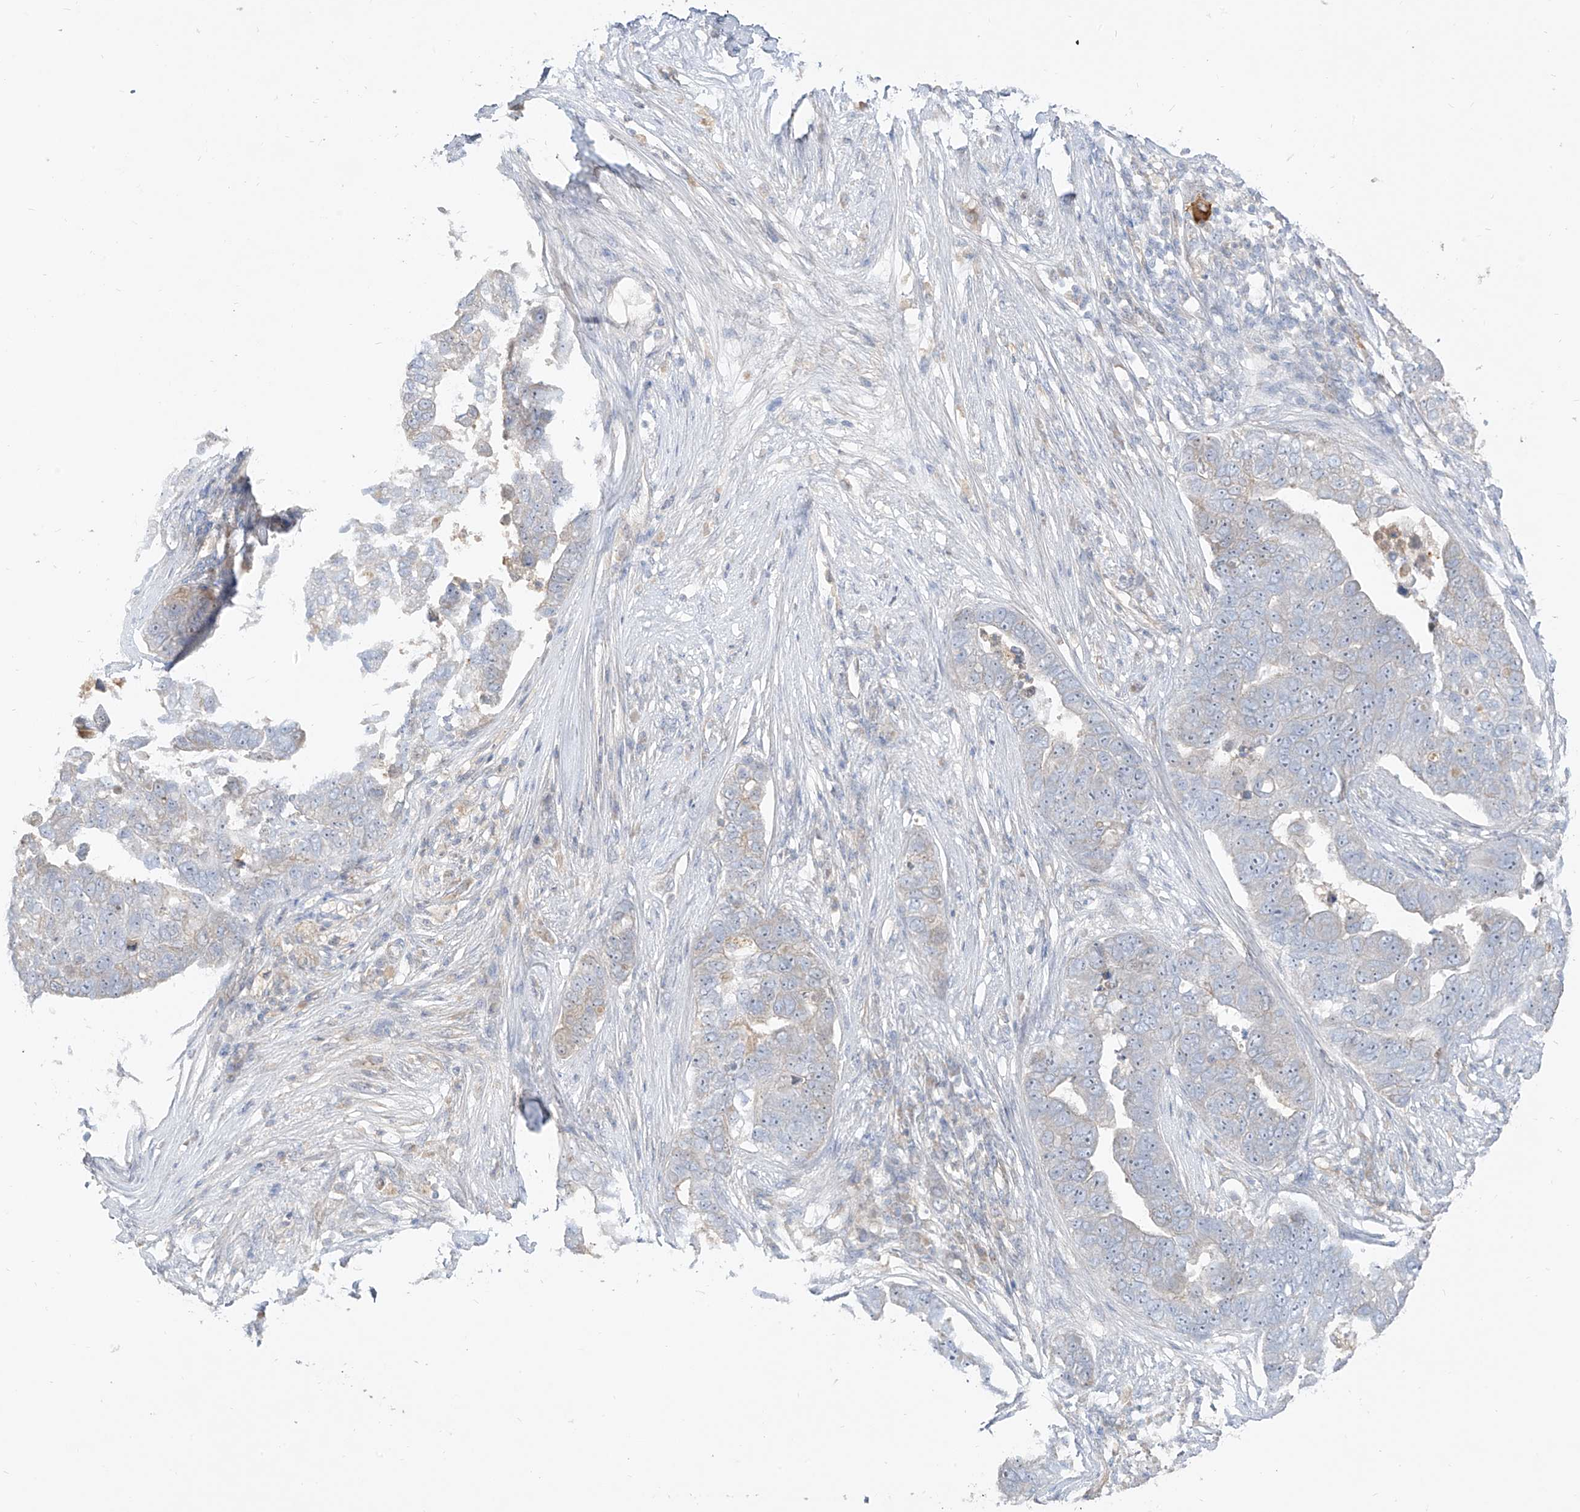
{"staining": {"intensity": "negative", "quantity": "none", "location": "none"}, "tissue": "pancreatic cancer", "cell_type": "Tumor cells", "image_type": "cancer", "snomed": [{"axis": "morphology", "description": "Adenocarcinoma, NOS"}, {"axis": "topography", "description": "Pancreas"}], "caption": "High power microscopy photomicrograph of an IHC image of adenocarcinoma (pancreatic), revealing no significant positivity in tumor cells. (DAB (3,3'-diaminobenzidine) immunohistochemistry (IHC) with hematoxylin counter stain).", "gene": "C2orf42", "patient": {"sex": "female", "age": 61}}